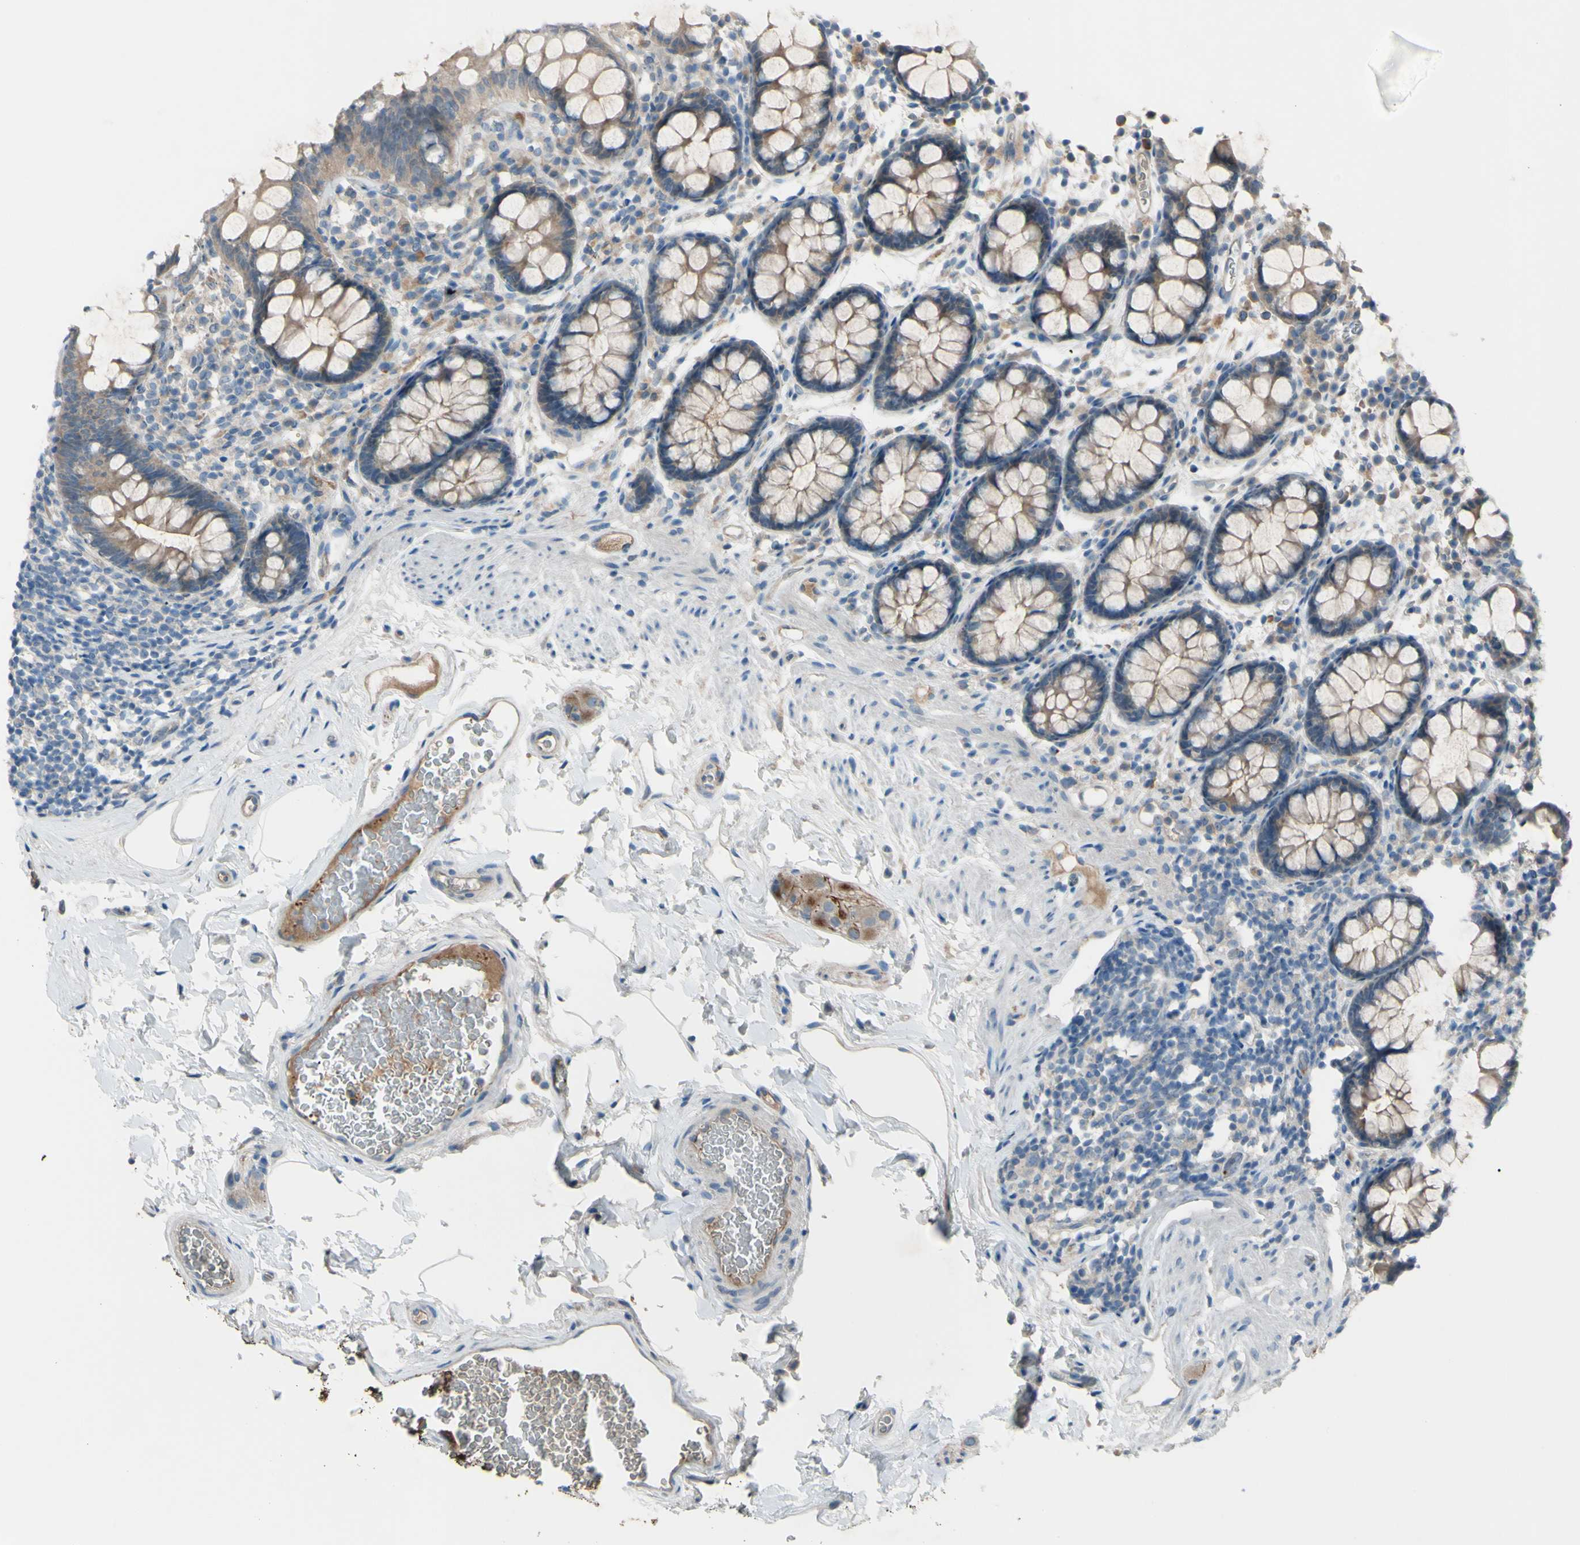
{"staining": {"intensity": "weak", "quantity": ">75%", "location": "cytoplasmic/membranous"}, "tissue": "colon", "cell_type": "Endothelial cells", "image_type": "normal", "snomed": [{"axis": "morphology", "description": "Normal tissue, NOS"}, {"axis": "topography", "description": "Colon"}], "caption": "This is a photomicrograph of immunohistochemistry staining of benign colon, which shows weak positivity in the cytoplasmic/membranous of endothelial cells.", "gene": "ATRN", "patient": {"sex": "female", "age": 80}}